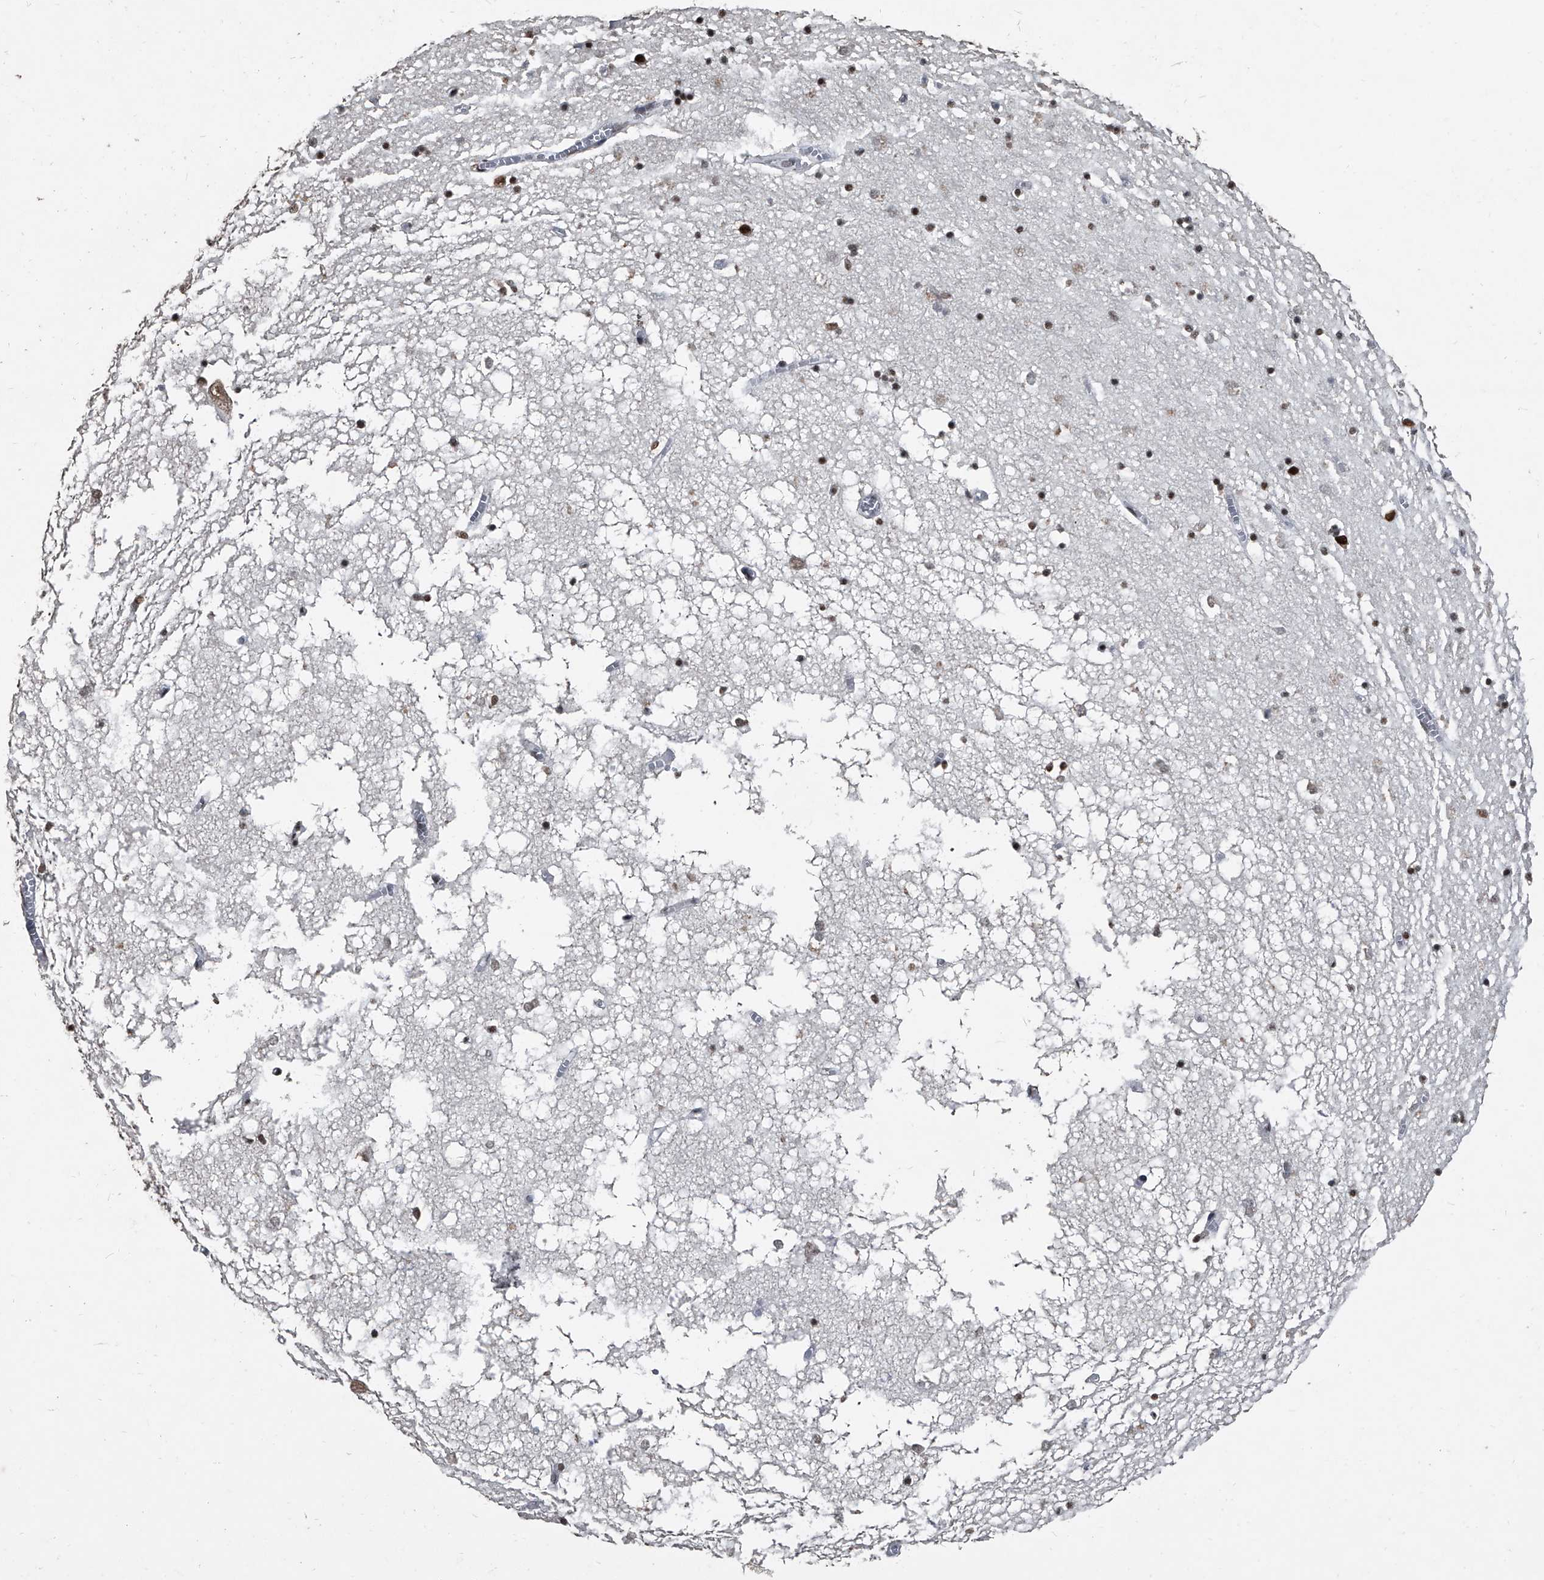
{"staining": {"intensity": "moderate", "quantity": "<25%", "location": "nuclear"}, "tissue": "hippocampus", "cell_type": "Glial cells", "image_type": "normal", "snomed": [{"axis": "morphology", "description": "Normal tissue, NOS"}, {"axis": "topography", "description": "Hippocampus"}], "caption": "The photomicrograph exhibits immunohistochemical staining of unremarkable hippocampus. There is moderate nuclear staining is seen in approximately <25% of glial cells. (brown staining indicates protein expression, while blue staining denotes nuclei).", "gene": "MATR3", "patient": {"sex": "male", "age": 70}}